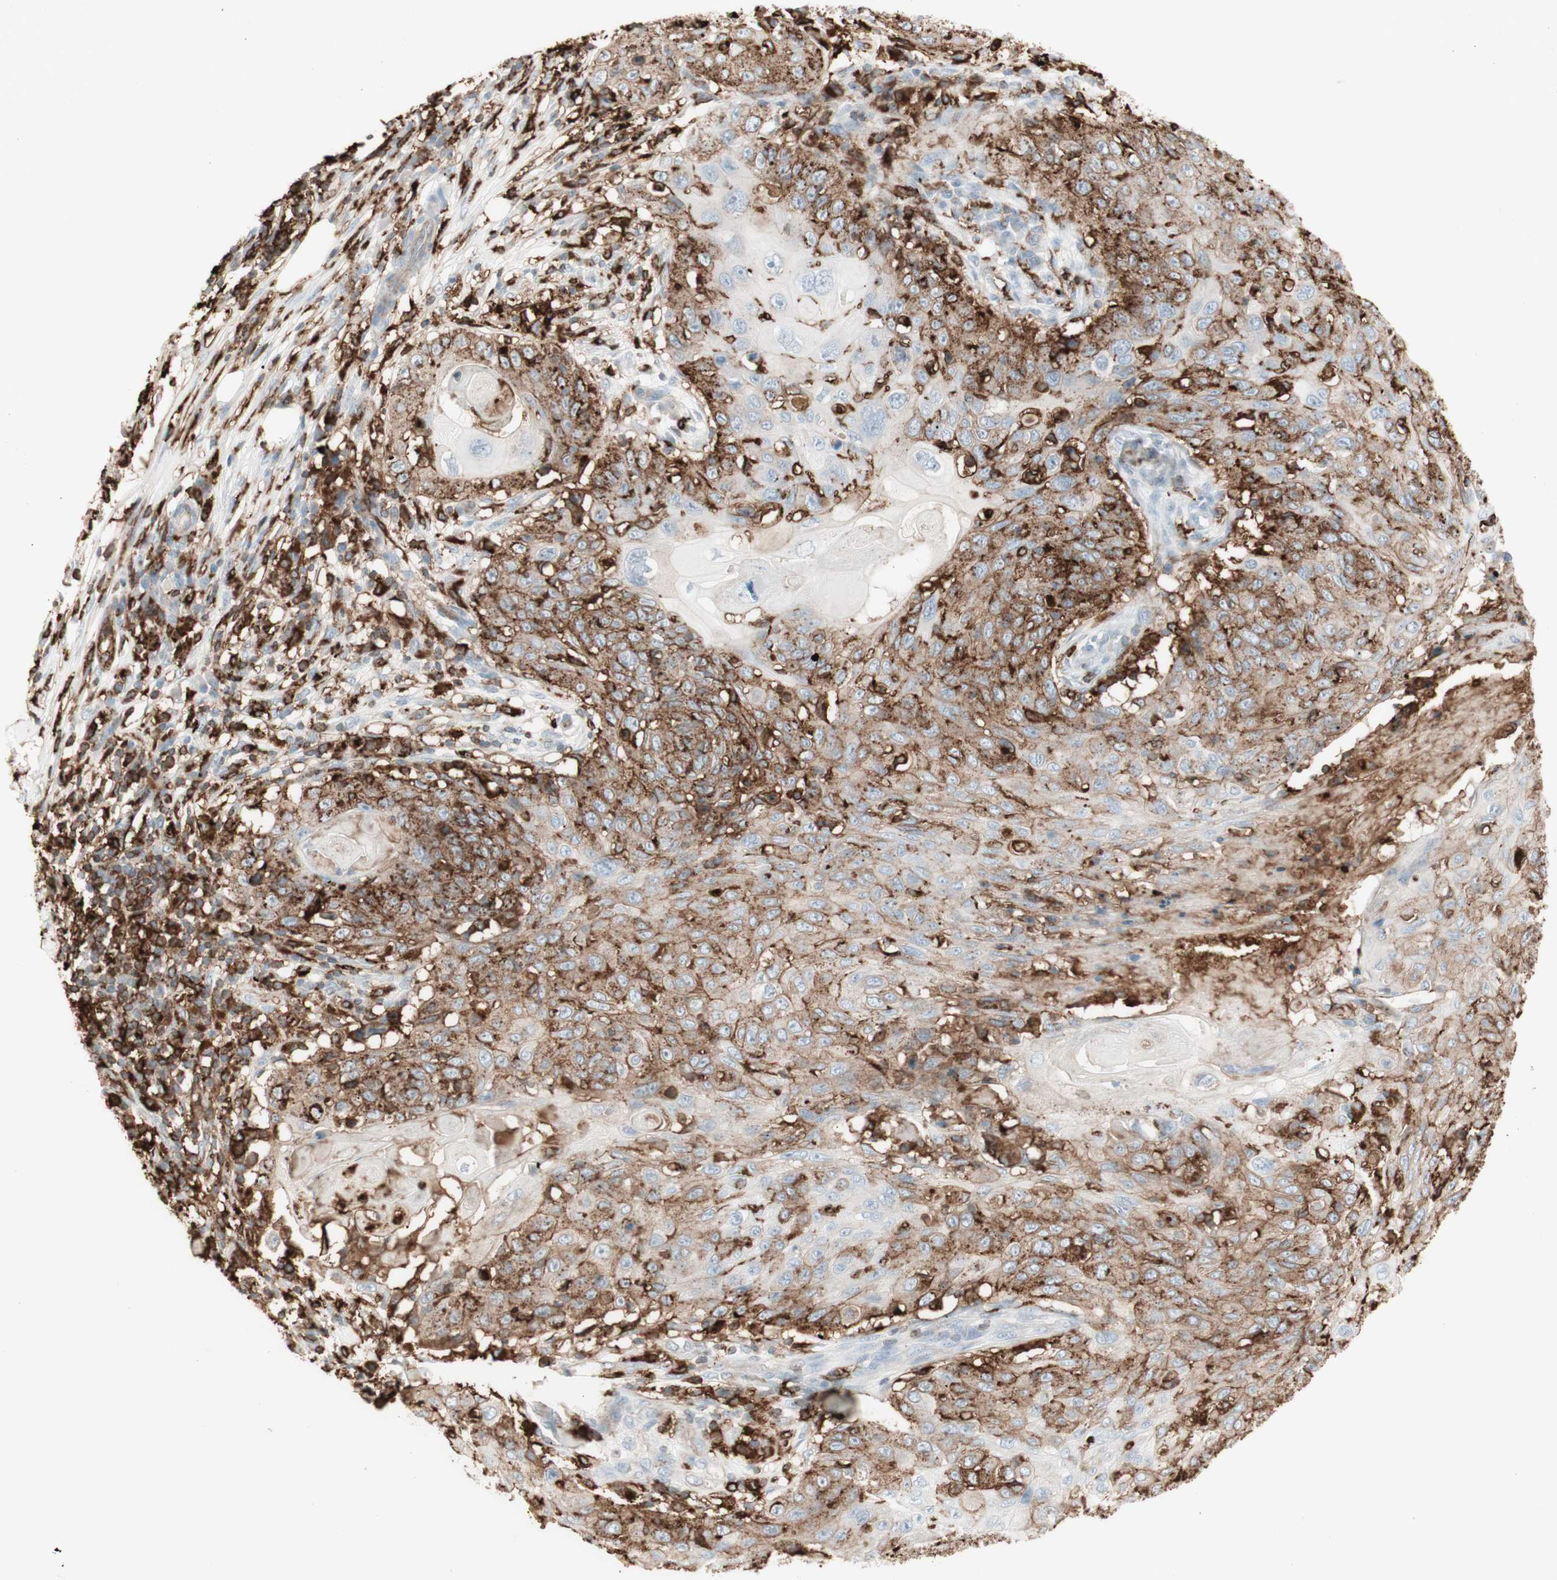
{"staining": {"intensity": "moderate", "quantity": ">75%", "location": "cytoplasmic/membranous"}, "tissue": "skin cancer", "cell_type": "Tumor cells", "image_type": "cancer", "snomed": [{"axis": "morphology", "description": "Squamous cell carcinoma, NOS"}, {"axis": "topography", "description": "Skin"}], "caption": "A brown stain highlights moderate cytoplasmic/membranous staining of a protein in skin squamous cell carcinoma tumor cells.", "gene": "HLA-DPB1", "patient": {"sex": "male", "age": 86}}